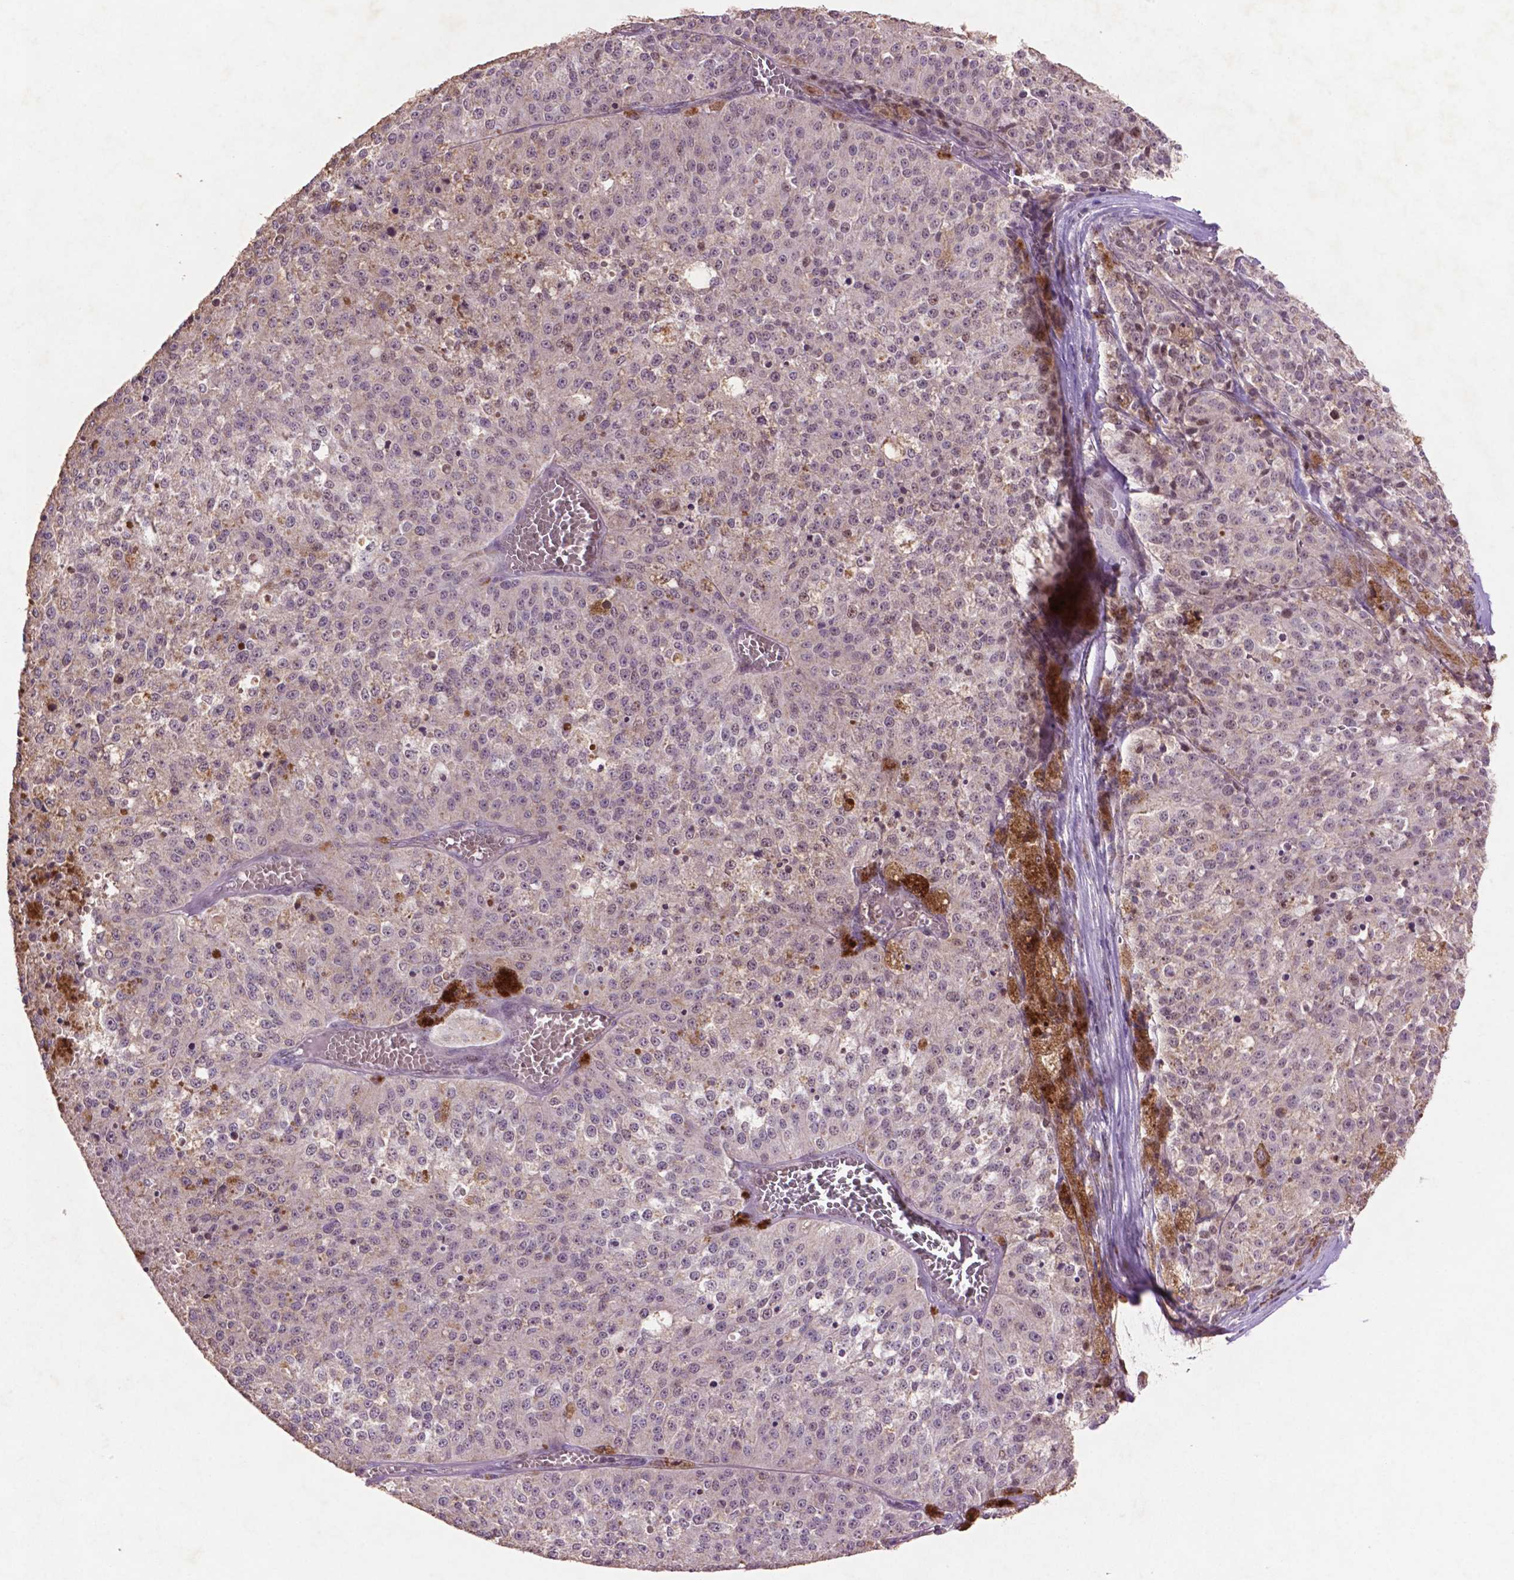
{"staining": {"intensity": "negative", "quantity": "none", "location": "none"}, "tissue": "melanoma", "cell_type": "Tumor cells", "image_type": "cancer", "snomed": [{"axis": "morphology", "description": "Malignant melanoma, Metastatic site"}, {"axis": "topography", "description": "Lymph node"}], "caption": "DAB immunohistochemical staining of human melanoma demonstrates no significant expression in tumor cells.", "gene": "GLRX", "patient": {"sex": "female", "age": 64}}